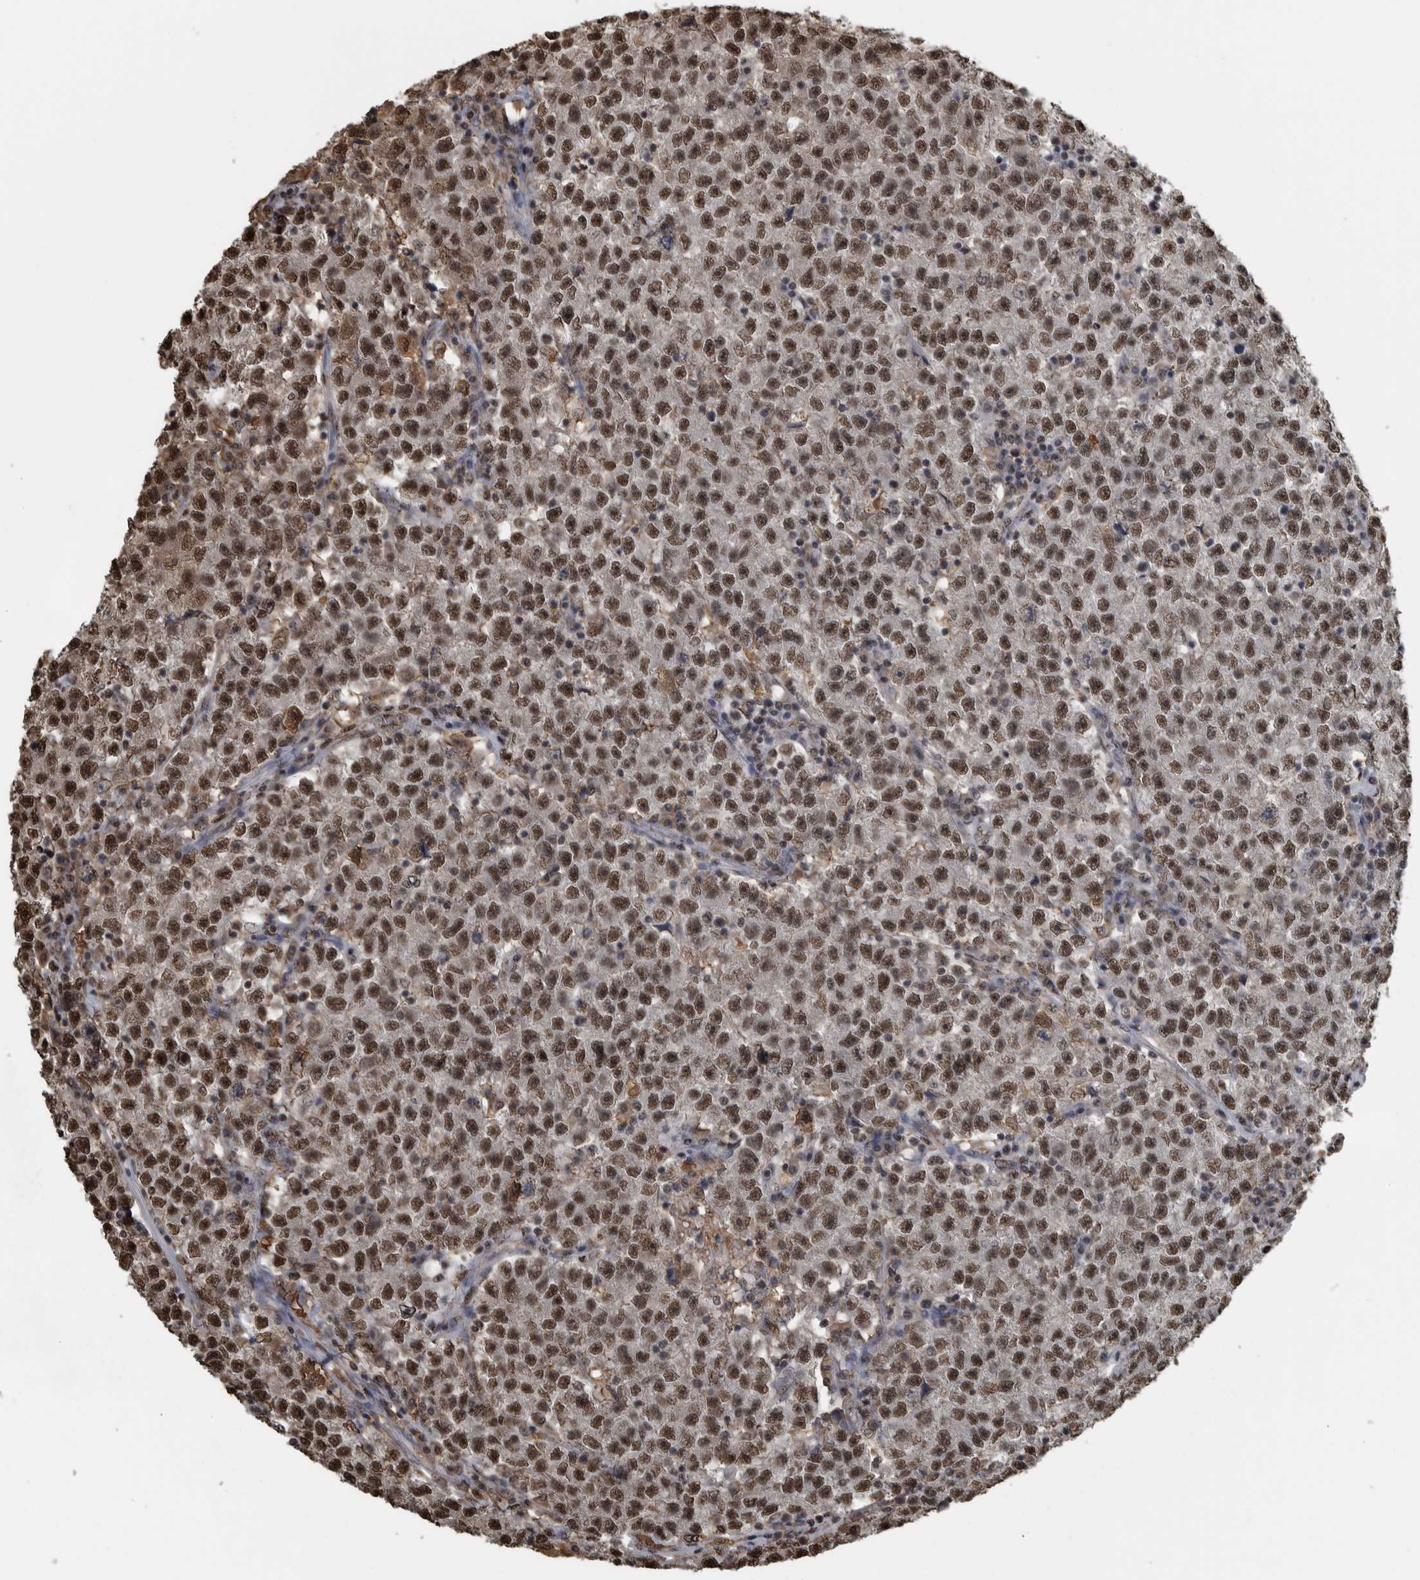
{"staining": {"intensity": "strong", "quantity": ">75%", "location": "nuclear"}, "tissue": "testis cancer", "cell_type": "Tumor cells", "image_type": "cancer", "snomed": [{"axis": "morphology", "description": "Seminoma, NOS"}, {"axis": "topography", "description": "Testis"}], "caption": "Human testis cancer stained for a protein (brown) exhibits strong nuclear positive positivity in about >75% of tumor cells.", "gene": "TGS1", "patient": {"sex": "male", "age": 22}}